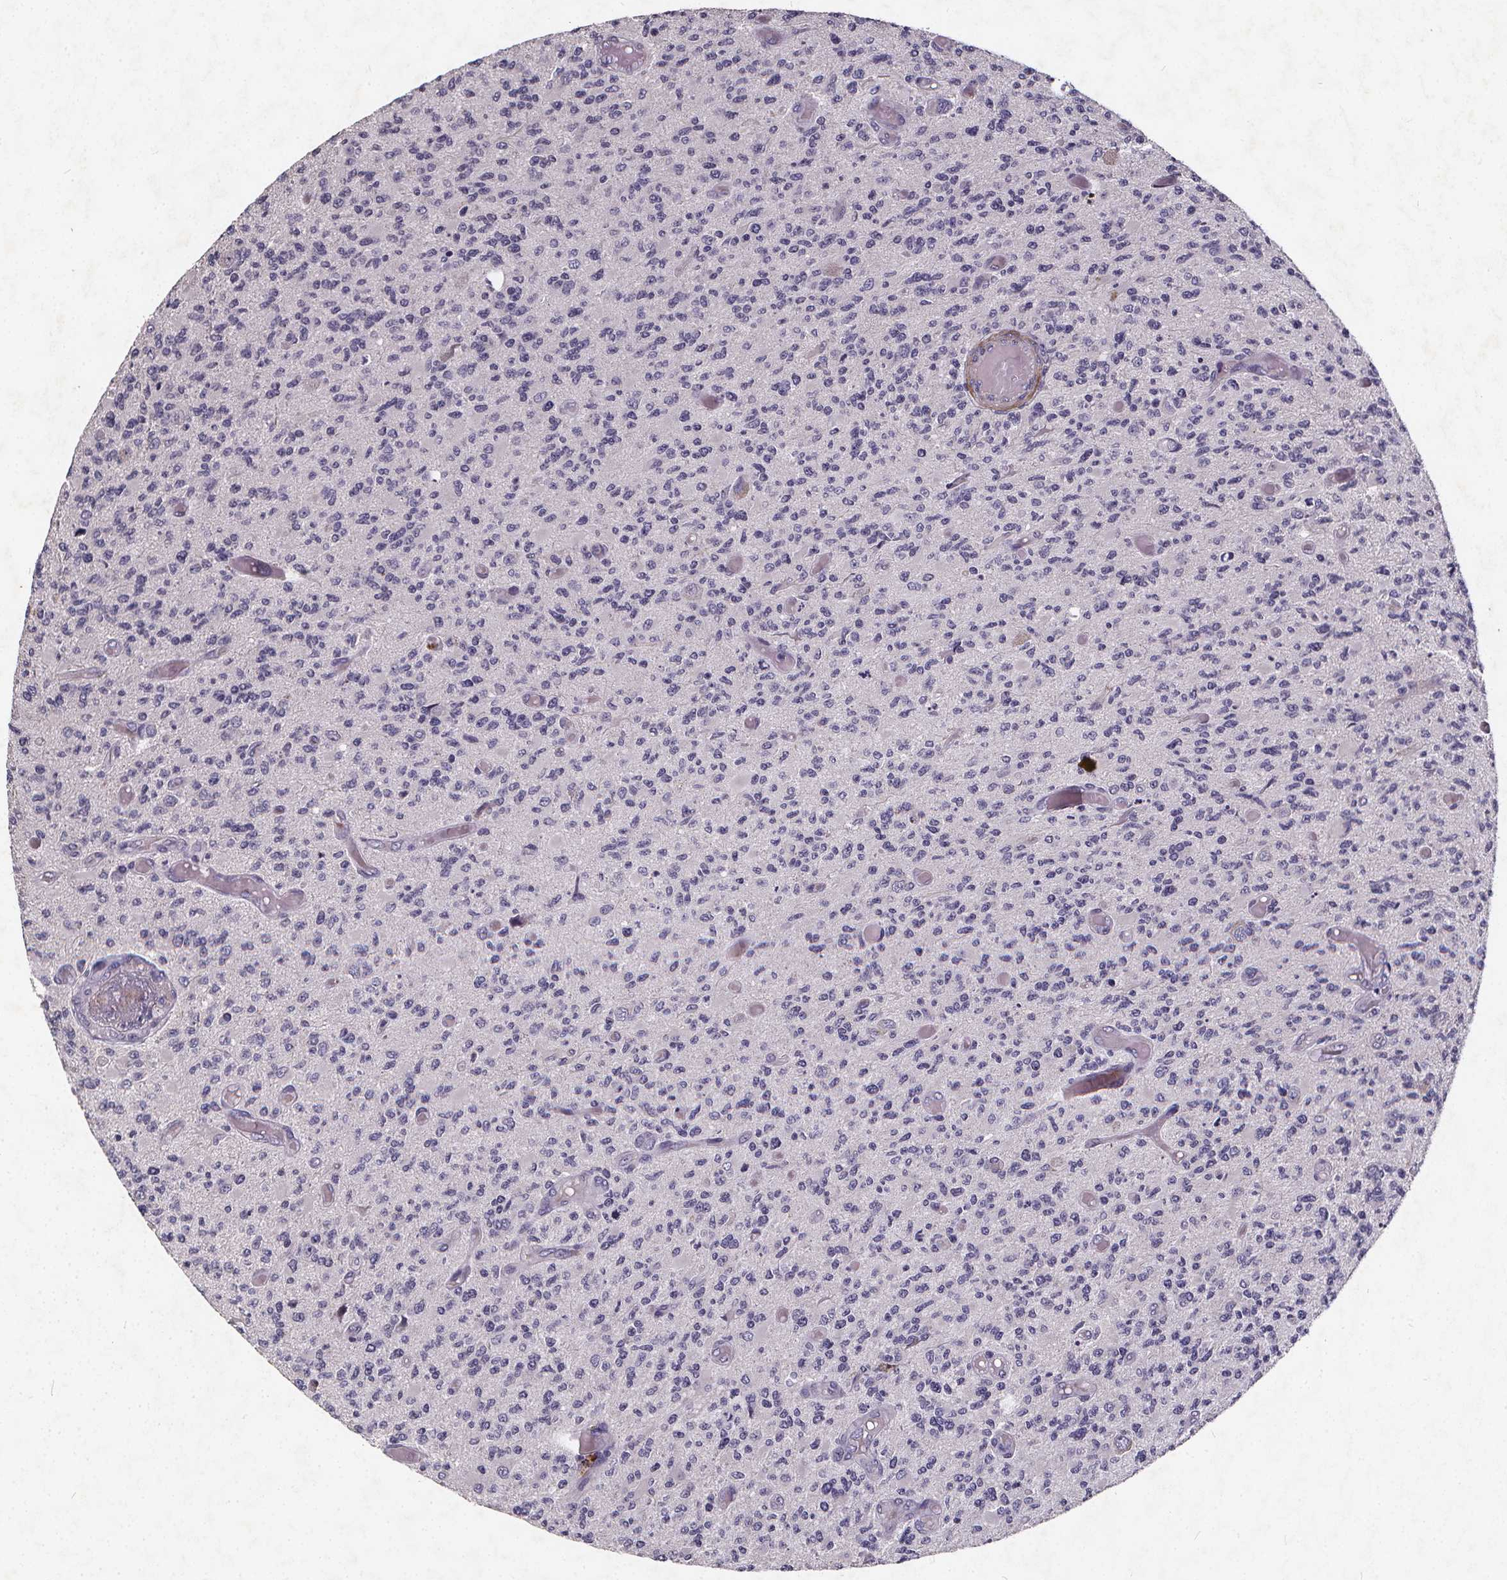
{"staining": {"intensity": "negative", "quantity": "none", "location": "none"}, "tissue": "glioma", "cell_type": "Tumor cells", "image_type": "cancer", "snomed": [{"axis": "morphology", "description": "Glioma, malignant, High grade"}, {"axis": "topography", "description": "Brain"}], "caption": "High power microscopy image of an immunohistochemistry photomicrograph of malignant glioma (high-grade), revealing no significant positivity in tumor cells. The staining is performed using DAB (3,3'-diaminobenzidine) brown chromogen with nuclei counter-stained in using hematoxylin.", "gene": "TSPAN14", "patient": {"sex": "female", "age": 63}}